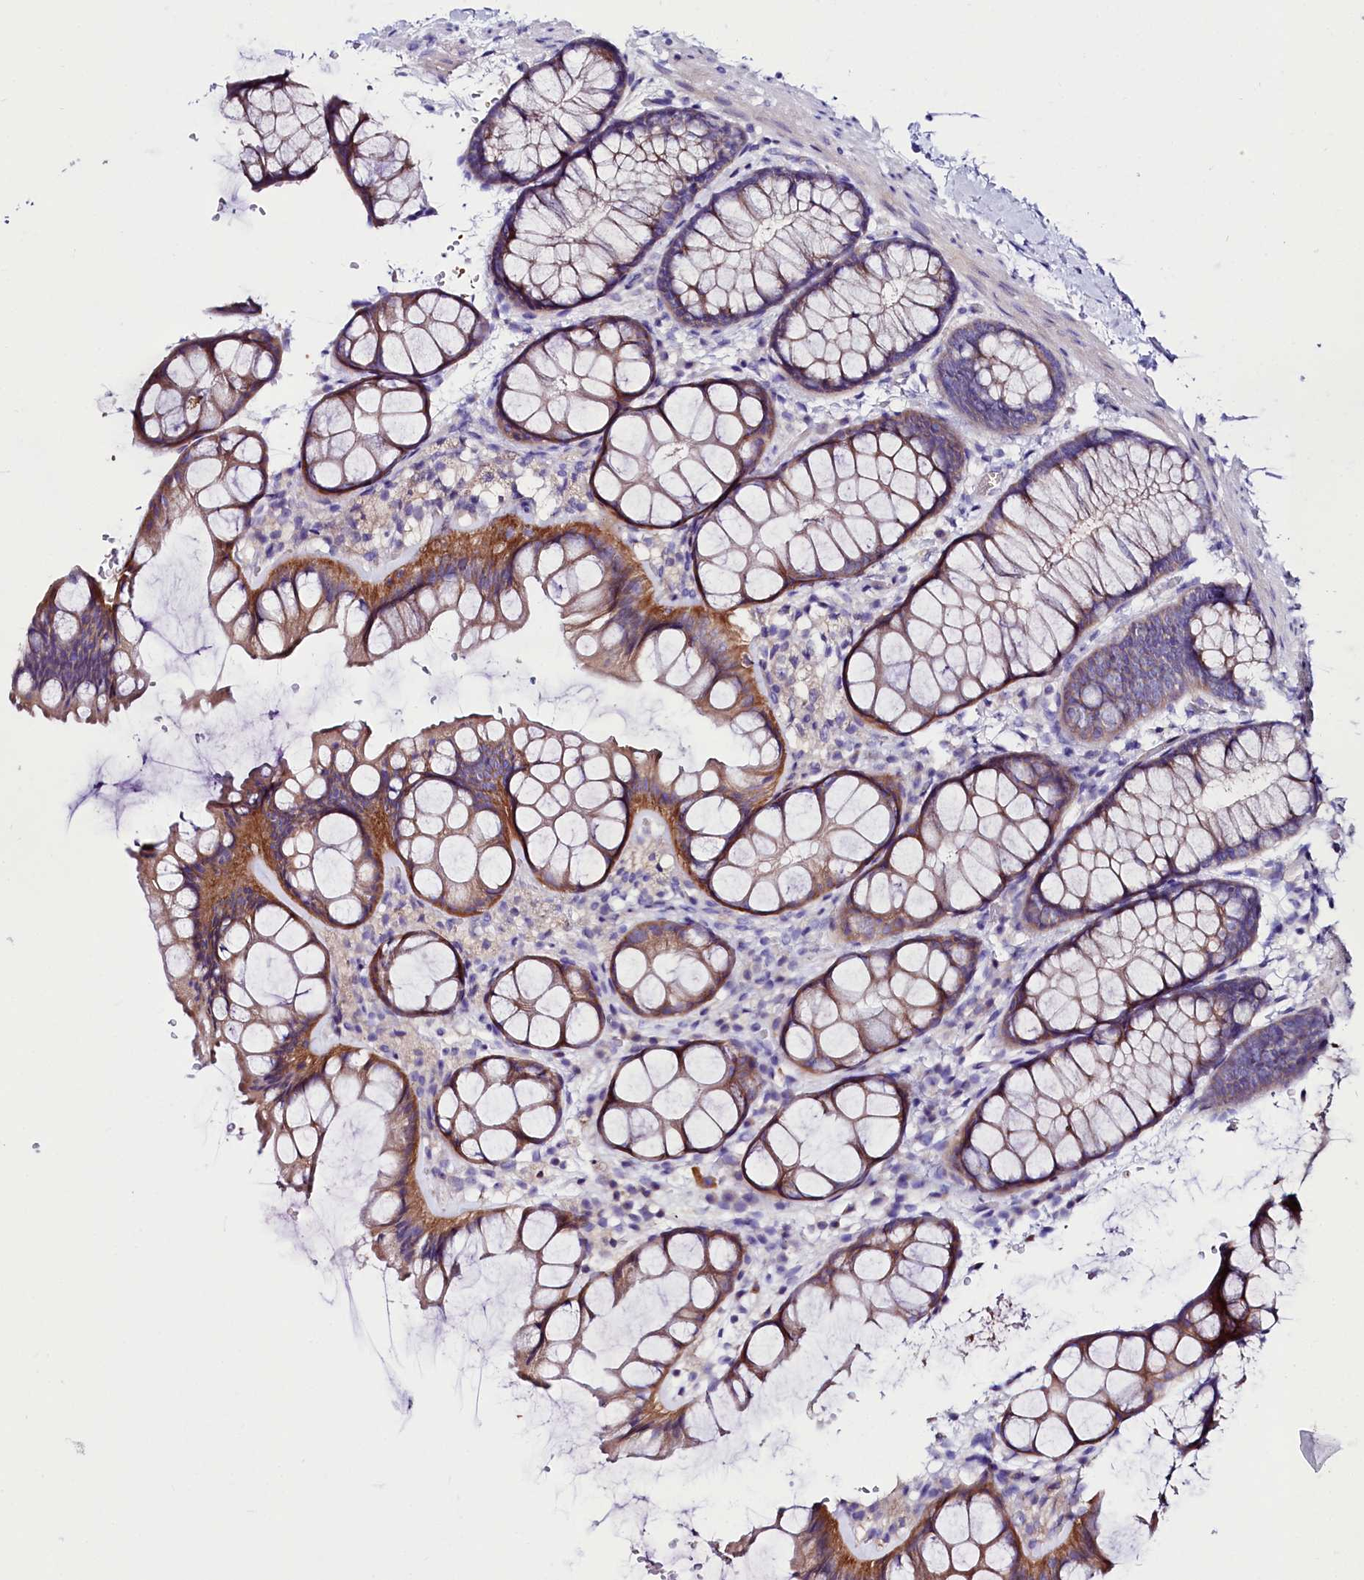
{"staining": {"intensity": "negative", "quantity": "none", "location": "none"}, "tissue": "colon", "cell_type": "Endothelial cells", "image_type": "normal", "snomed": [{"axis": "morphology", "description": "Normal tissue, NOS"}, {"axis": "topography", "description": "Colon"}], "caption": "A micrograph of human colon is negative for staining in endothelial cells.", "gene": "ABHD5", "patient": {"sex": "male", "age": 47}}